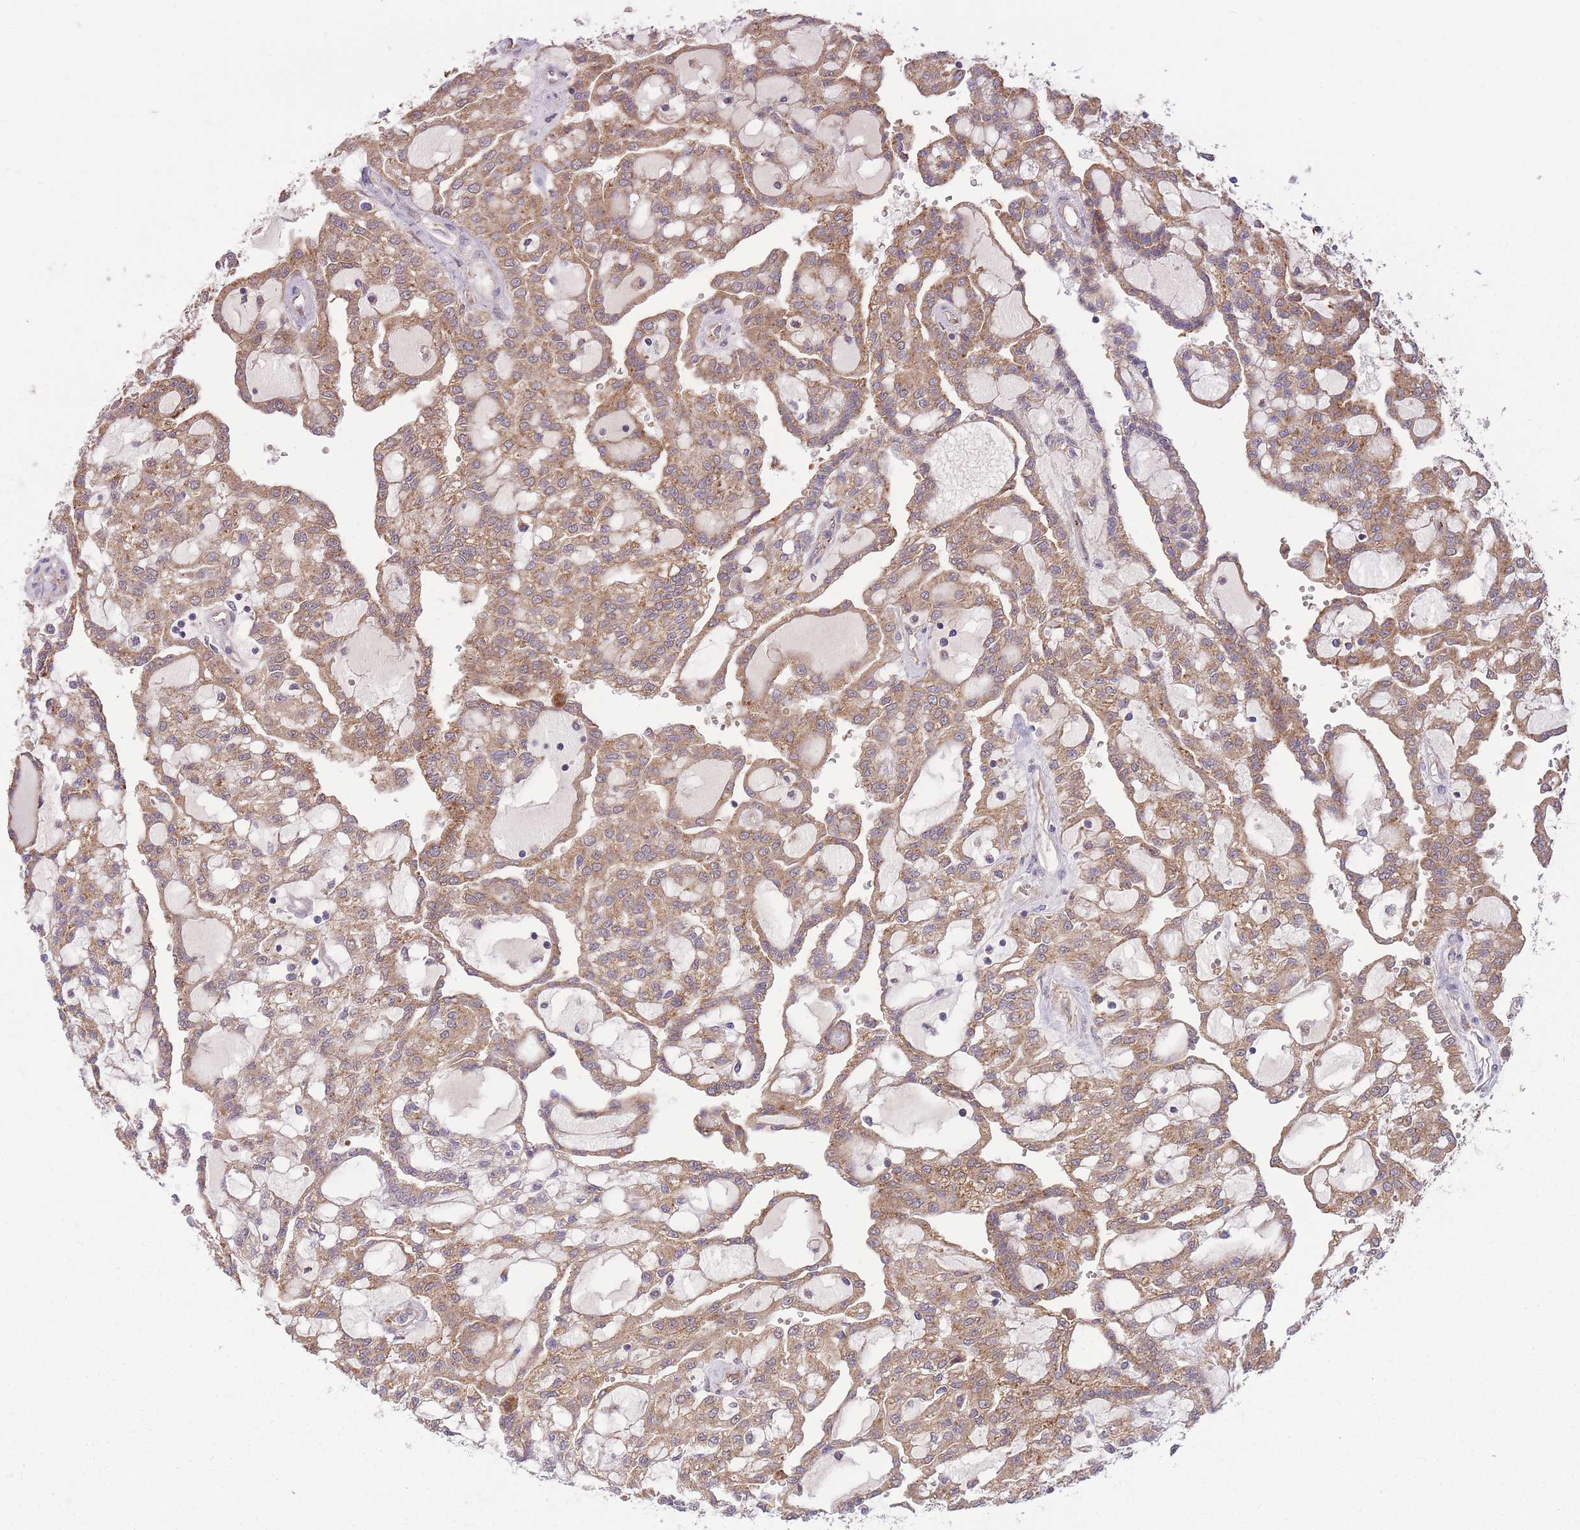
{"staining": {"intensity": "moderate", "quantity": ">75%", "location": "cytoplasmic/membranous"}, "tissue": "renal cancer", "cell_type": "Tumor cells", "image_type": "cancer", "snomed": [{"axis": "morphology", "description": "Adenocarcinoma, NOS"}, {"axis": "topography", "description": "Kidney"}], "caption": "Renal cancer stained with IHC shows moderate cytoplasmic/membranous staining in about >75% of tumor cells. Nuclei are stained in blue.", "gene": "POLR3F", "patient": {"sex": "male", "age": 63}}